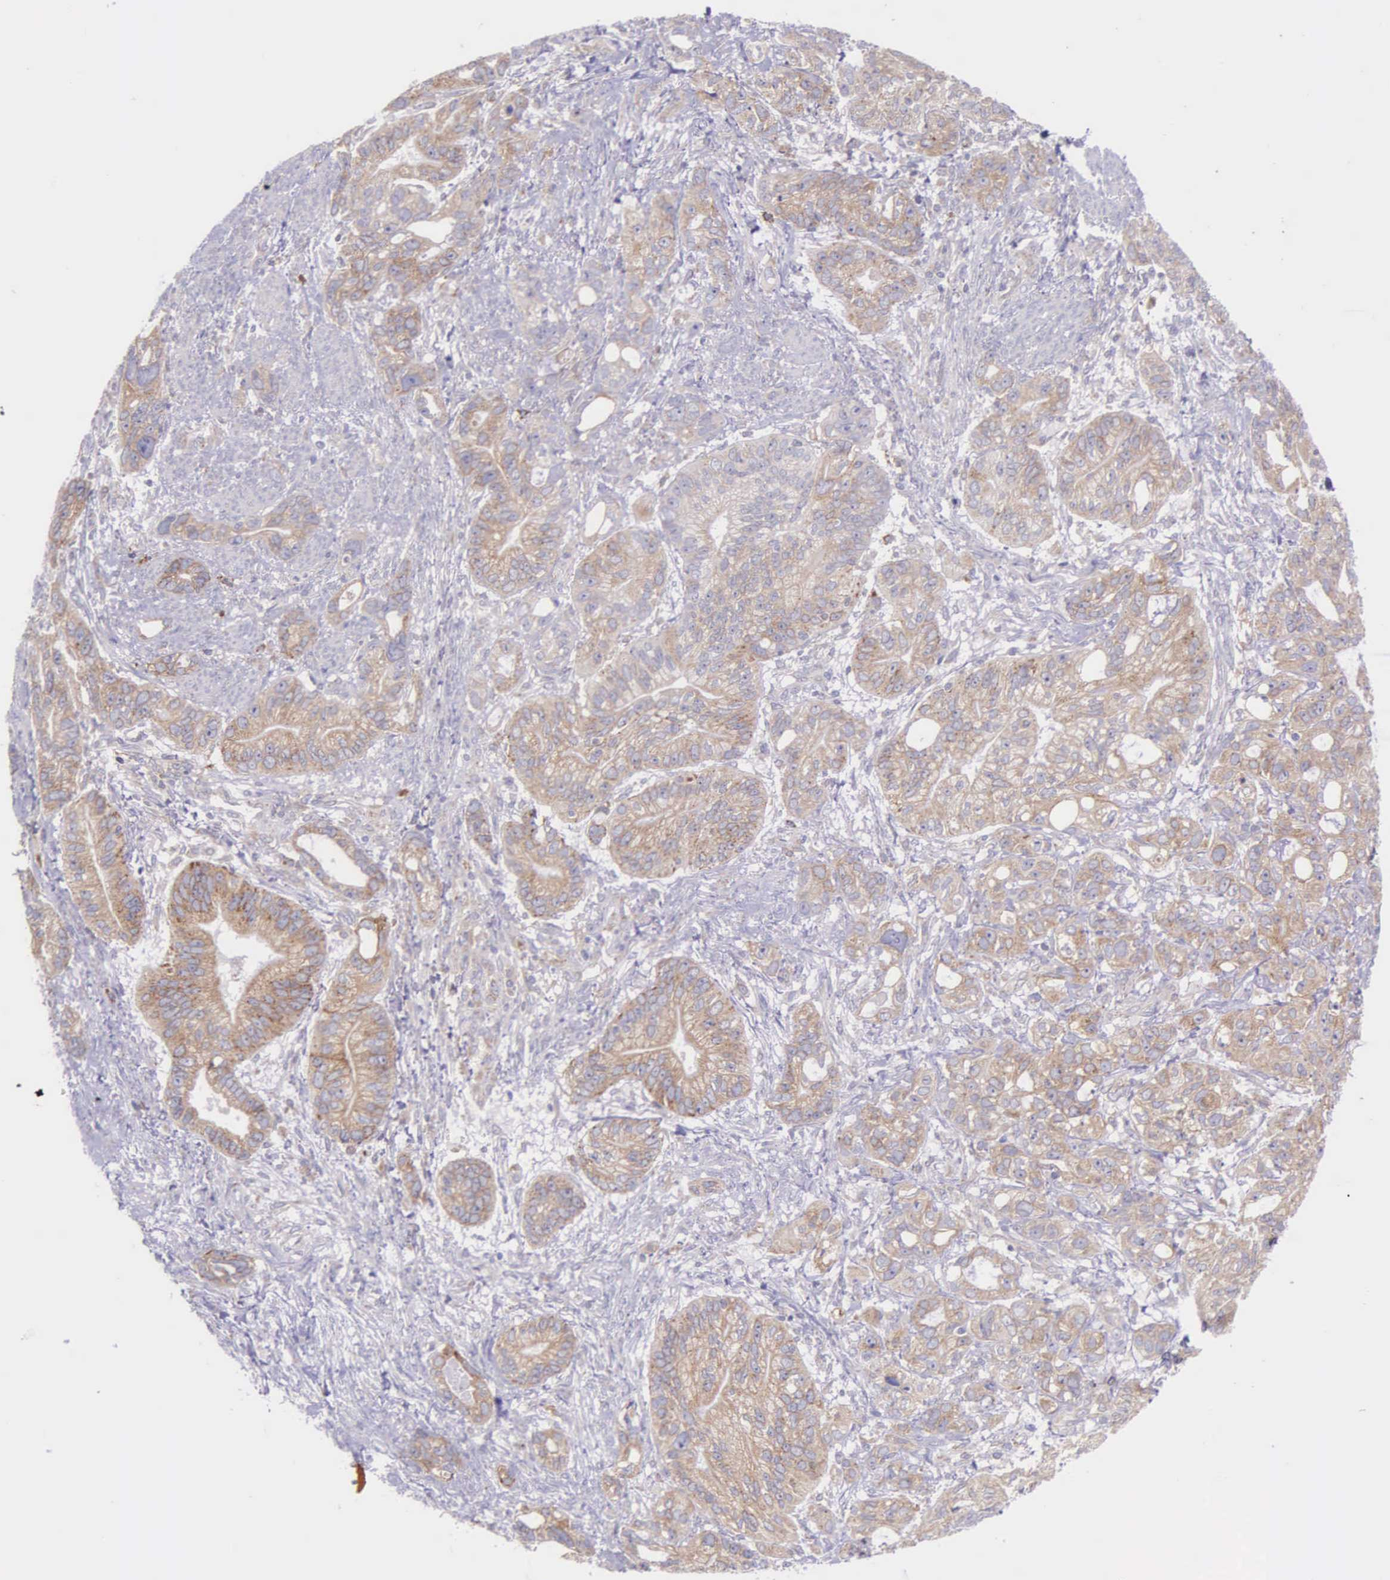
{"staining": {"intensity": "moderate", "quantity": ">75%", "location": "cytoplasmic/membranous"}, "tissue": "stomach cancer", "cell_type": "Tumor cells", "image_type": "cancer", "snomed": [{"axis": "morphology", "description": "Adenocarcinoma, NOS"}, {"axis": "topography", "description": "Stomach, upper"}], "caption": "Protein staining of stomach adenocarcinoma tissue demonstrates moderate cytoplasmic/membranous staining in about >75% of tumor cells.", "gene": "NSDHL", "patient": {"sex": "male", "age": 47}}